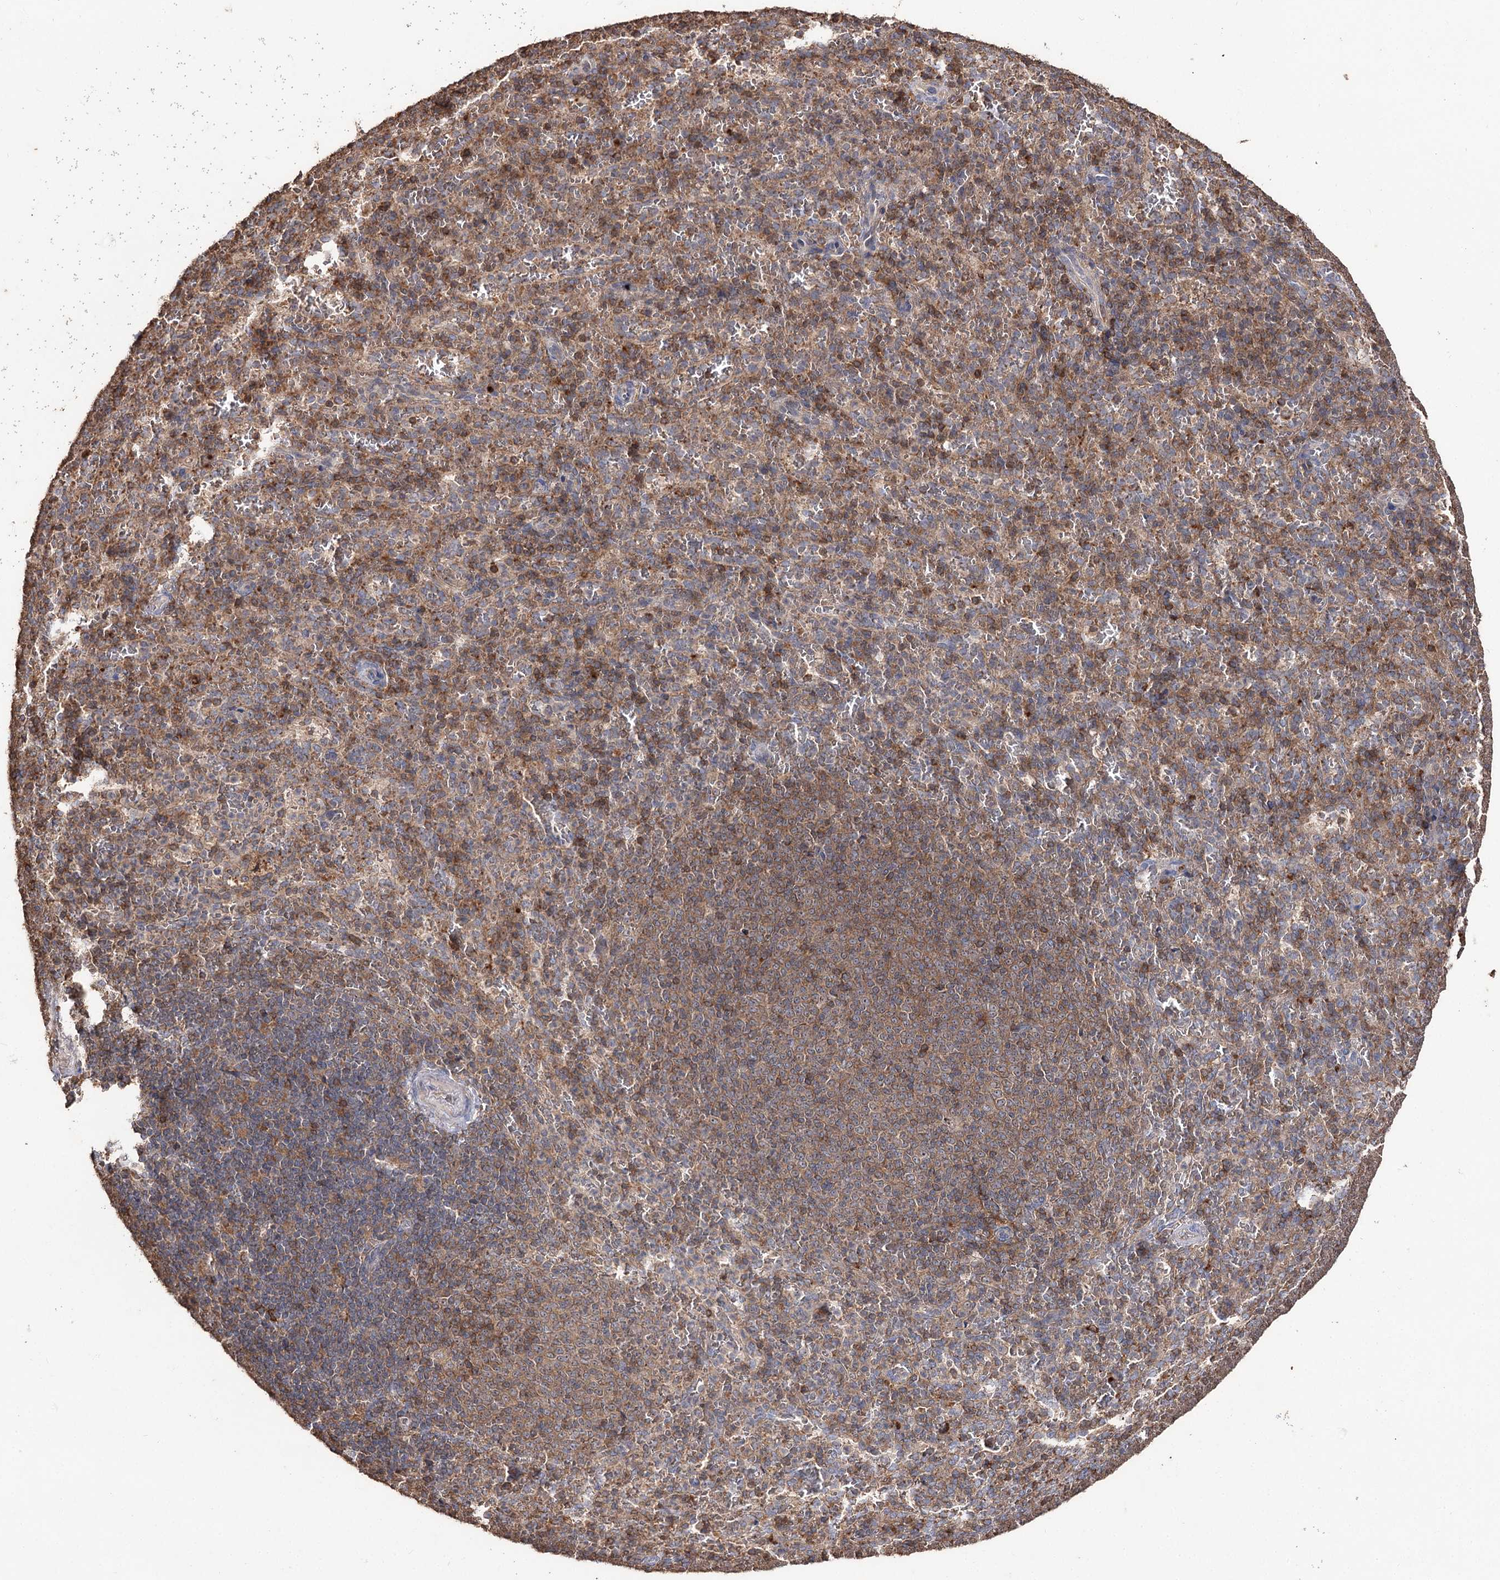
{"staining": {"intensity": "moderate", "quantity": "<25%", "location": "cytoplasmic/membranous"}, "tissue": "spleen", "cell_type": "Cells in red pulp", "image_type": "normal", "snomed": [{"axis": "morphology", "description": "Normal tissue, NOS"}, {"axis": "topography", "description": "Spleen"}], "caption": "An IHC photomicrograph of benign tissue is shown. Protein staining in brown shows moderate cytoplasmic/membranous positivity in spleen within cells in red pulp.", "gene": "FAM53B", "patient": {"sex": "female", "age": 21}}